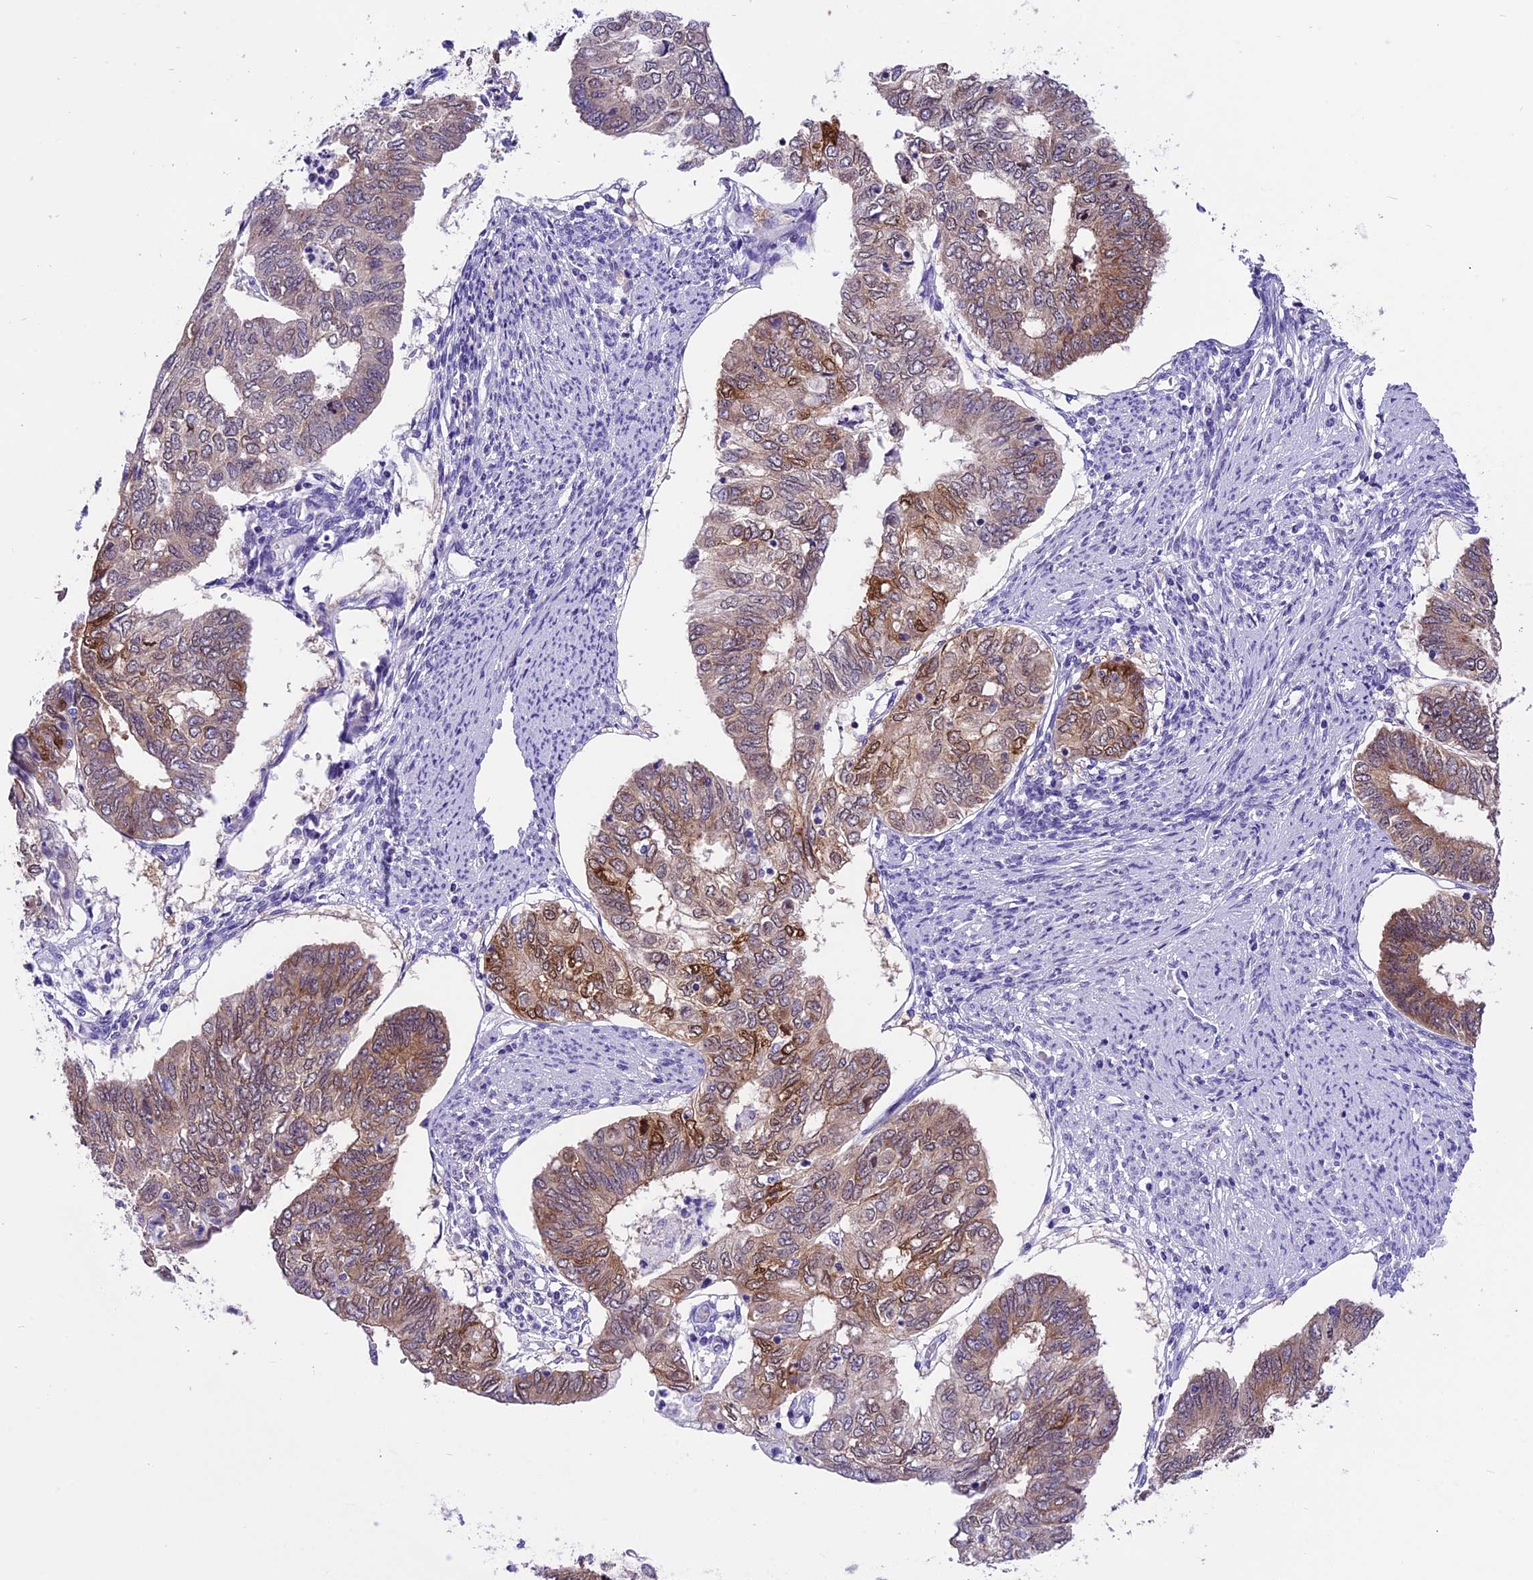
{"staining": {"intensity": "moderate", "quantity": "25%-75%", "location": "cytoplasmic/membranous,nuclear"}, "tissue": "endometrial cancer", "cell_type": "Tumor cells", "image_type": "cancer", "snomed": [{"axis": "morphology", "description": "Adenocarcinoma, NOS"}, {"axis": "topography", "description": "Endometrium"}], "caption": "Protein analysis of endometrial cancer tissue displays moderate cytoplasmic/membranous and nuclear staining in approximately 25%-75% of tumor cells. The staining is performed using DAB brown chromogen to label protein expression. The nuclei are counter-stained blue using hematoxylin.", "gene": "PRR15", "patient": {"sex": "female", "age": 68}}